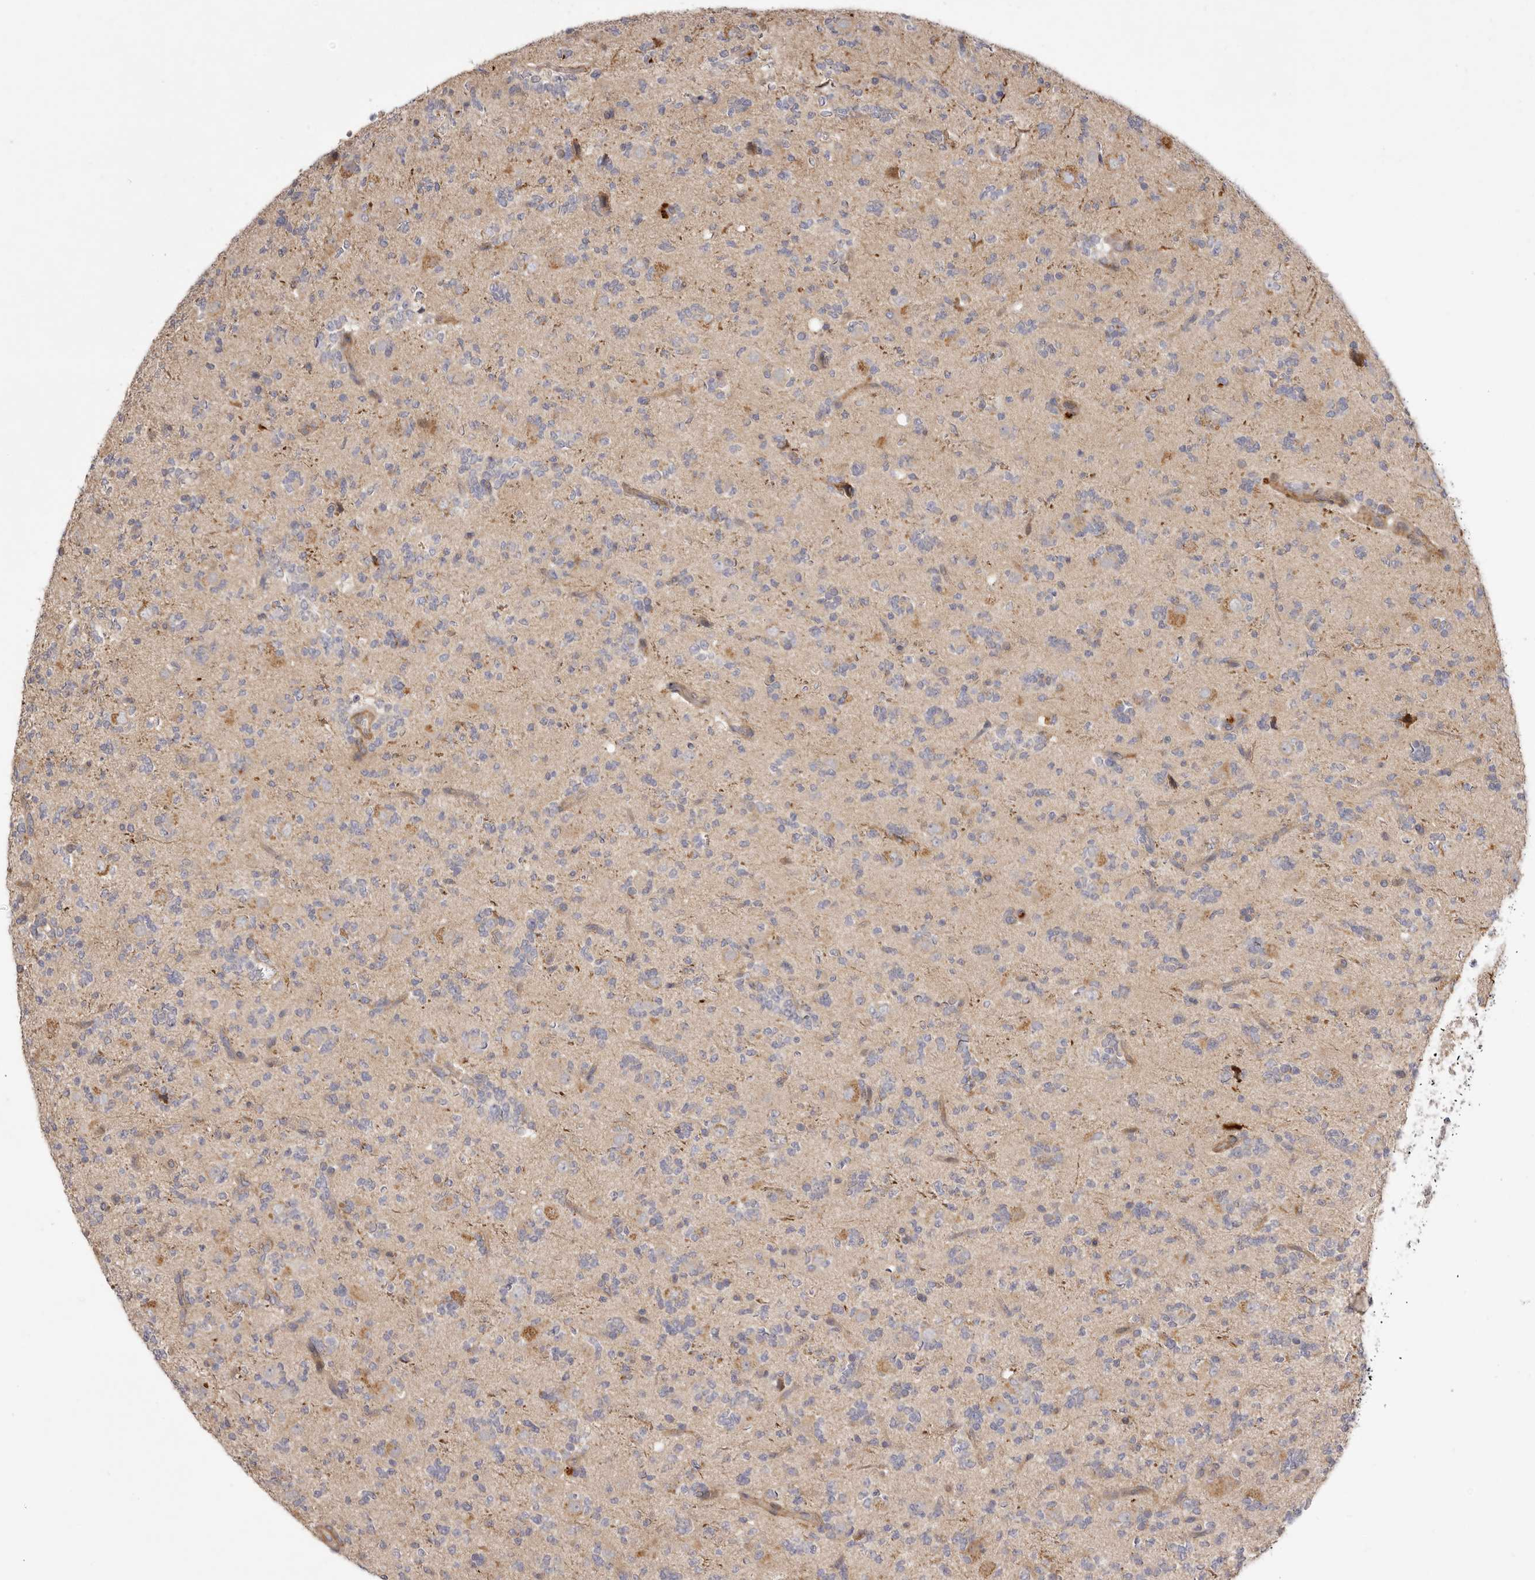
{"staining": {"intensity": "negative", "quantity": "none", "location": "none"}, "tissue": "glioma", "cell_type": "Tumor cells", "image_type": "cancer", "snomed": [{"axis": "morphology", "description": "Glioma, malignant, High grade"}, {"axis": "topography", "description": "Brain"}], "caption": "High power microscopy micrograph of an immunohistochemistry photomicrograph of glioma, revealing no significant expression in tumor cells.", "gene": "ADAMTS9", "patient": {"sex": "female", "age": 62}}